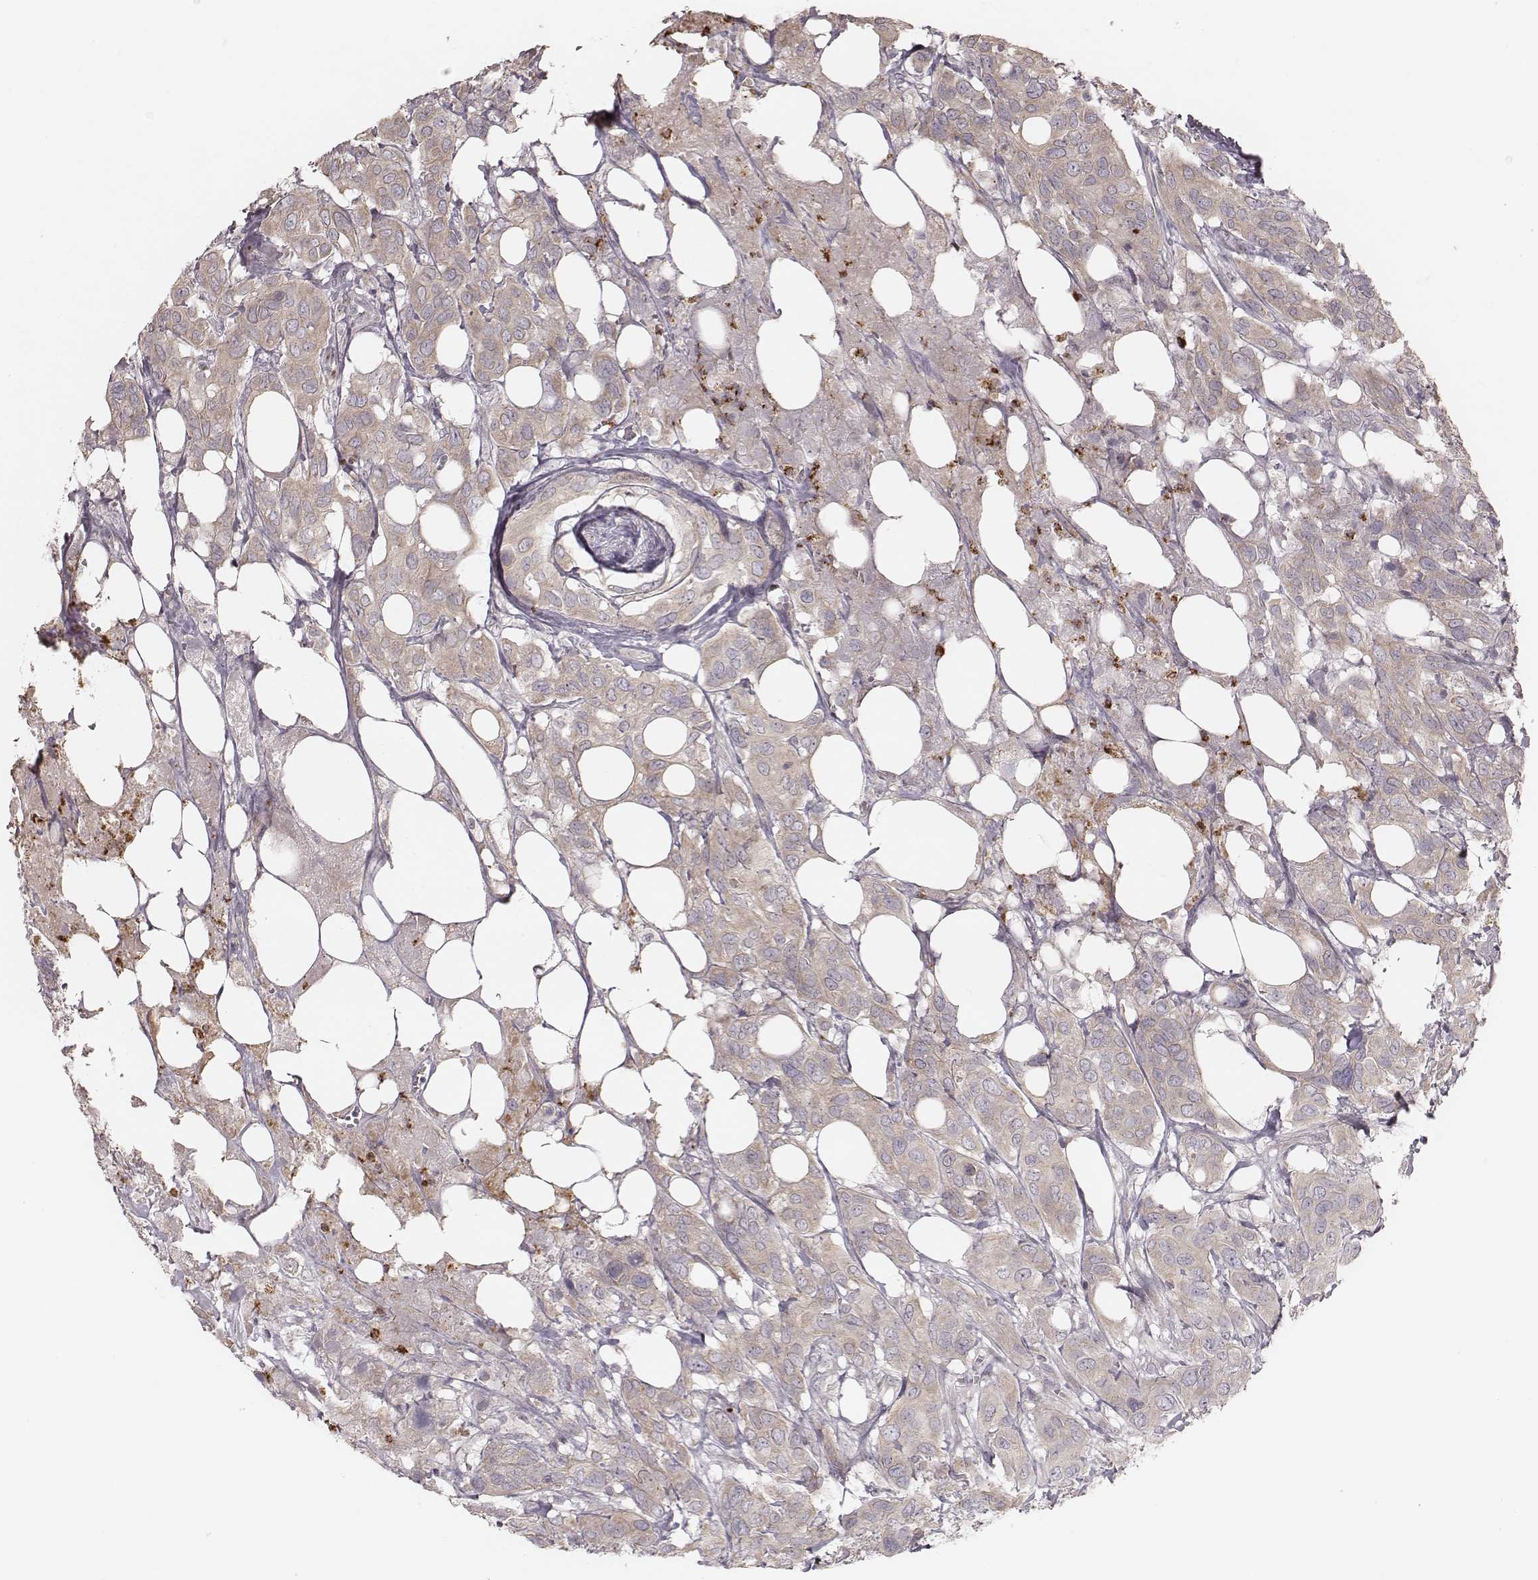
{"staining": {"intensity": "weak", "quantity": ">75%", "location": "cytoplasmic/membranous"}, "tissue": "urothelial cancer", "cell_type": "Tumor cells", "image_type": "cancer", "snomed": [{"axis": "morphology", "description": "Urothelial carcinoma, NOS"}, {"axis": "morphology", "description": "Urothelial carcinoma, High grade"}, {"axis": "topography", "description": "Urinary bladder"}], "caption": "DAB immunohistochemical staining of urothelial cancer reveals weak cytoplasmic/membranous protein positivity in approximately >75% of tumor cells. (Stains: DAB in brown, nuclei in blue, Microscopy: brightfield microscopy at high magnification).", "gene": "ABCA7", "patient": {"sex": "male", "age": 63}}